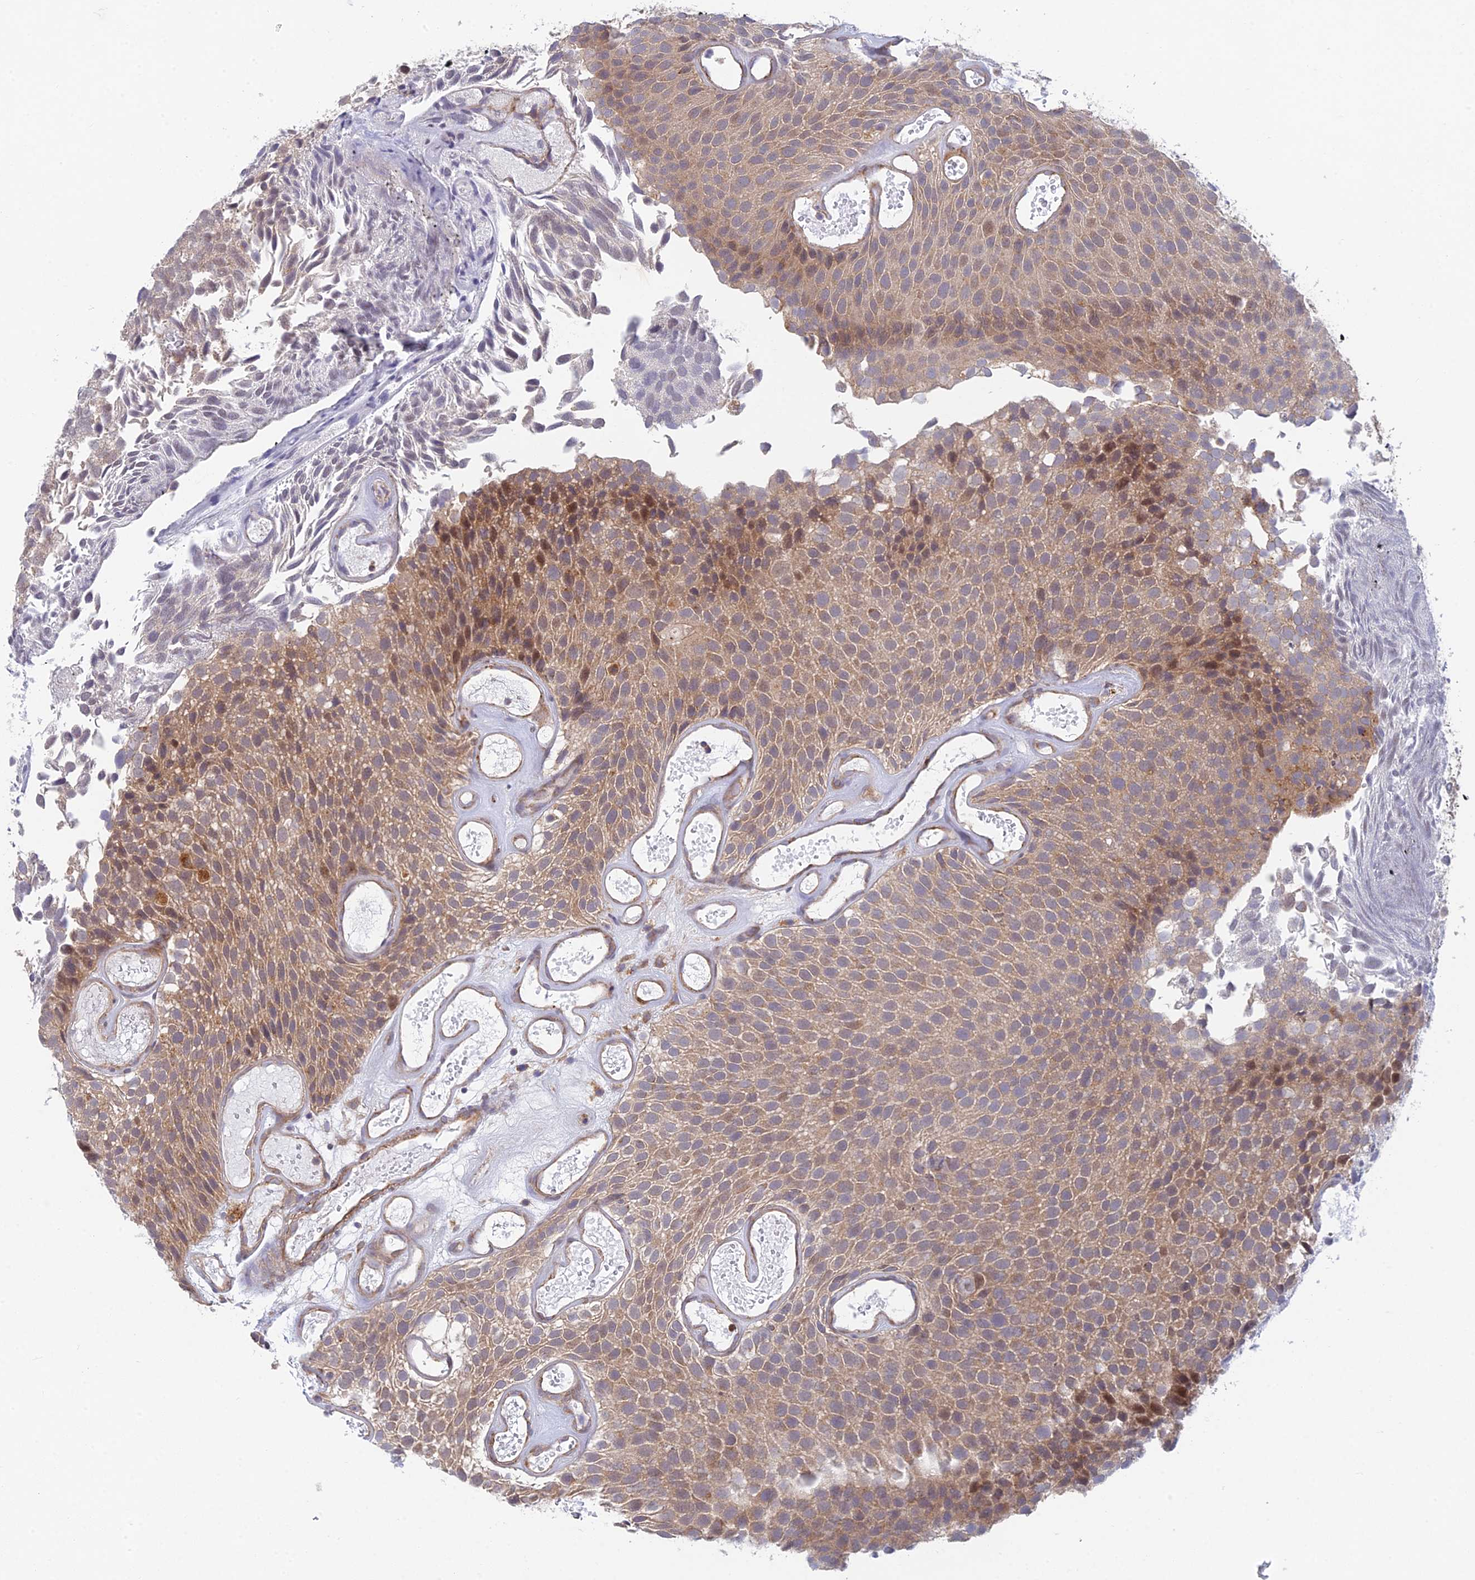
{"staining": {"intensity": "moderate", "quantity": ">75%", "location": "cytoplasmic/membranous,nuclear"}, "tissue": "urothelial cancer", "cell_type": "Tumor cells", "image_type": "cancer", "snomed": [{"axis": "morphology", "description": "Urothelial carcinoma, Low grade"}, {"axis": "topography", "description": "Urinary bladder"}], "caption": "Urothelial carcinoma (low-grade) stained with a protein marker shows moderate staining in tumor cells.", "gene": "INCA1", "patient": {"sex": "male", "age": 89}}